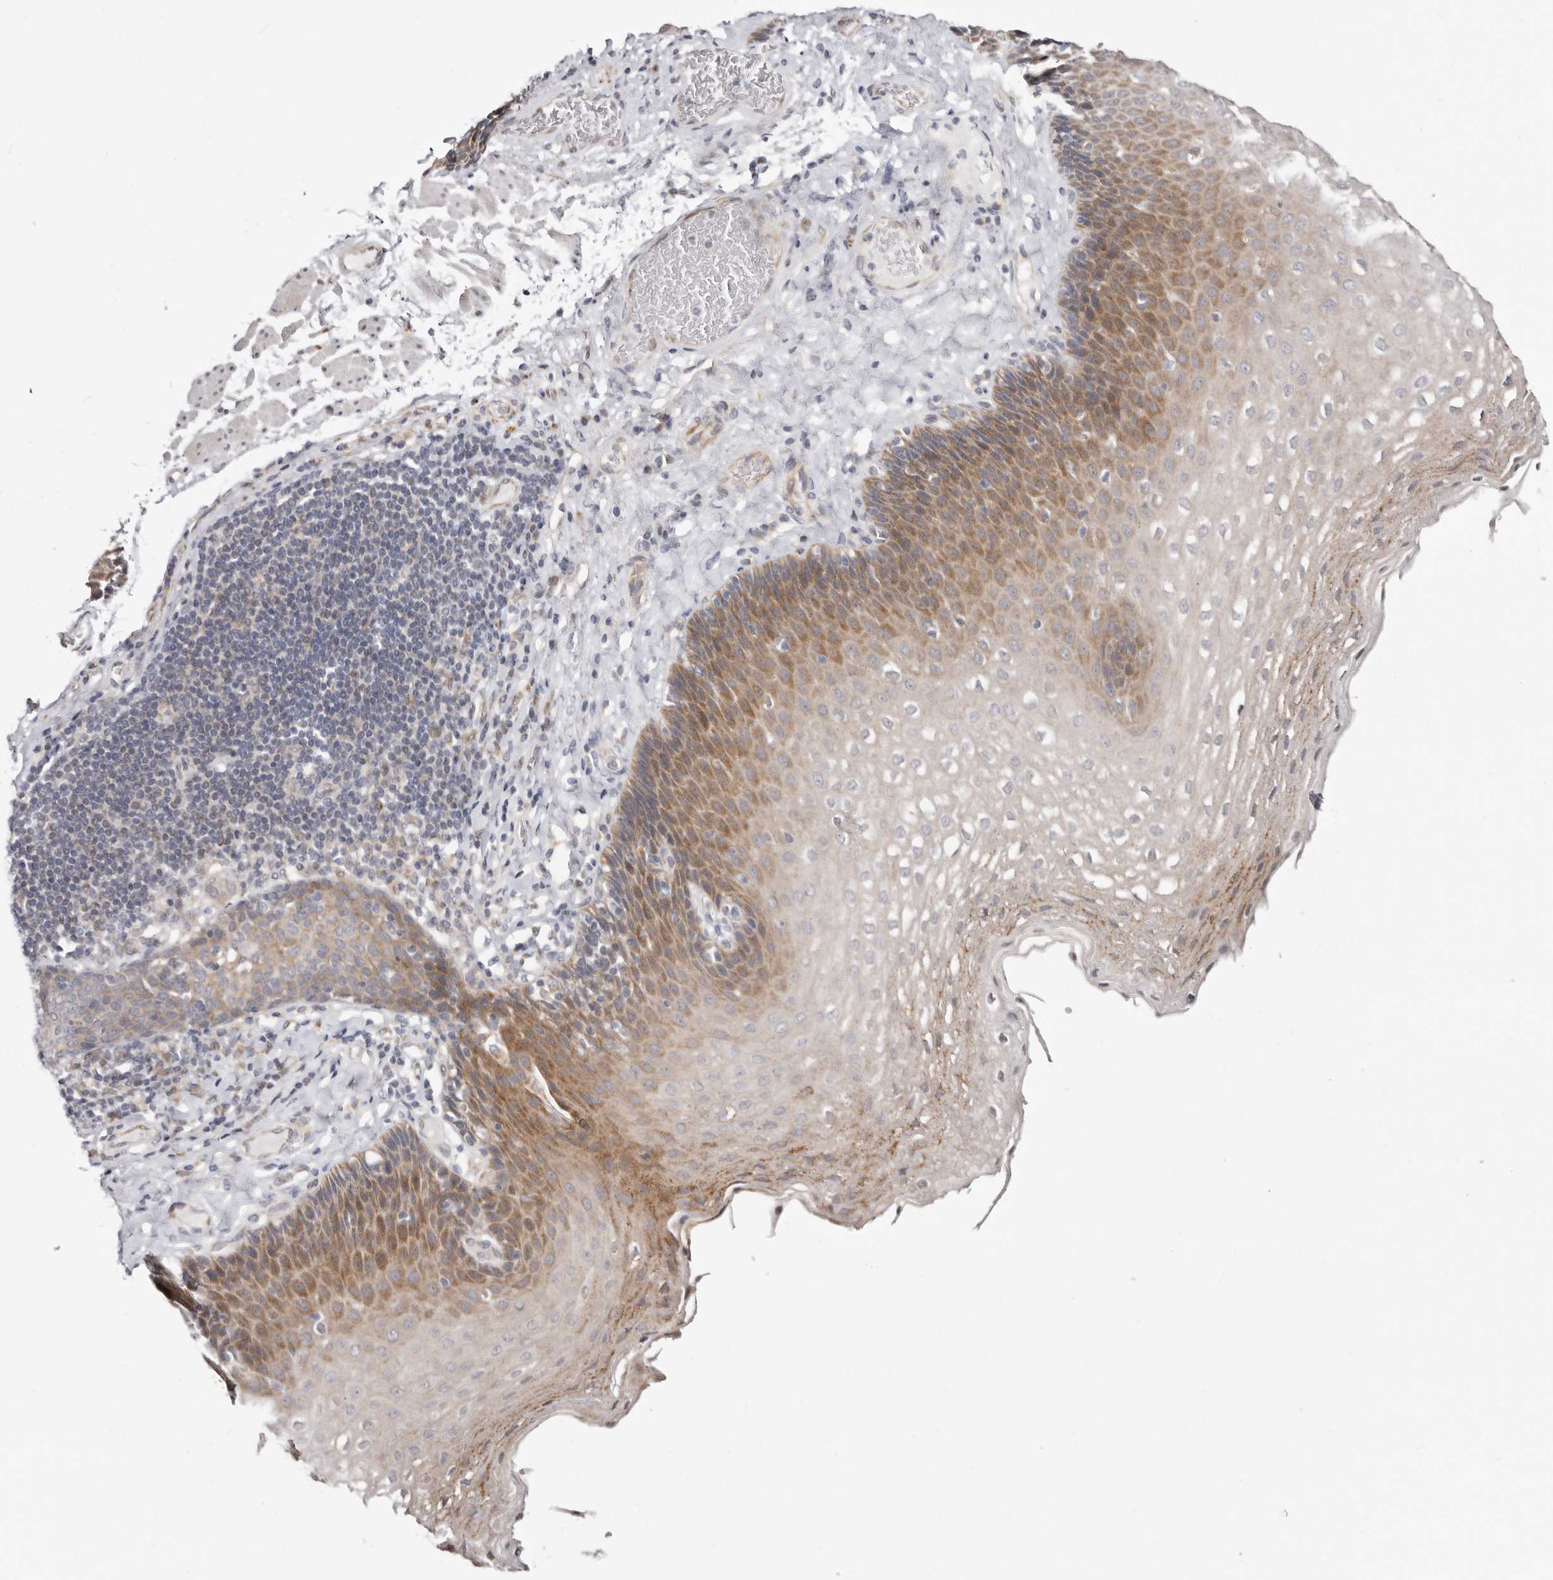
{"staining": {"intensity": "moderate", "quantity": "25%-75%", "location": "cytoplasmic/membranous"}, "tissue": "esophagus", "cell_type": "Squamous epithelial cells", "image_type": "normal", "snomed": [{"axis": "morphology", "description": "Normal tissue, NOS"}, {"axis": "topography", "description": "Esophagus"}], "caption": "IHC photomicrograph of benign human esophagus stained for a protein (brown), which shows medium levels of moderate cytoplasmic/membranous staining in about 25%-75% of squamous epithelial cells.", "gene": "KLHL4", "patient": {"sex": "female", "age": 66}}